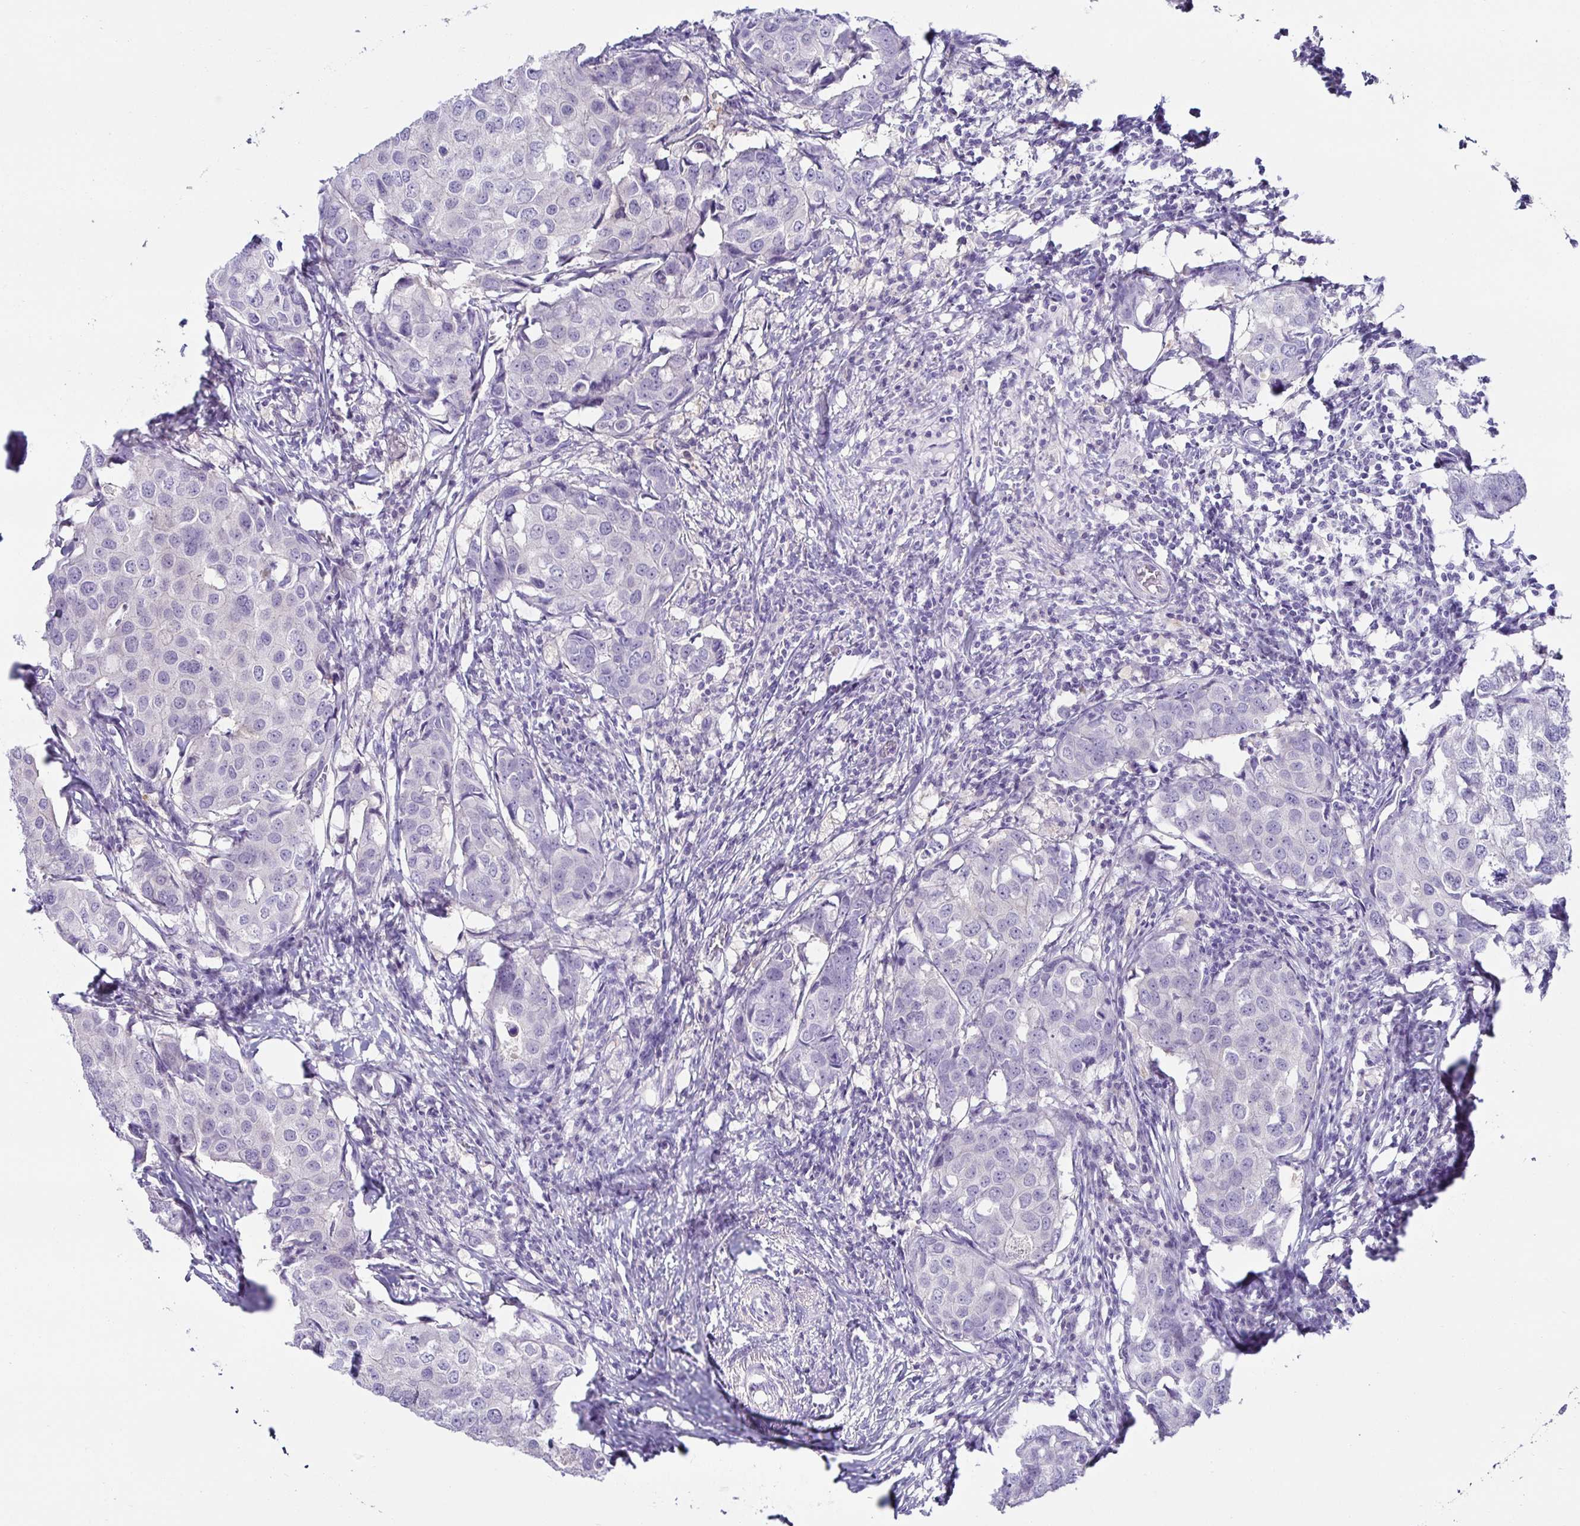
{"staining": {"intensity": "negative", "quantity": "none", "location": "none"}, "tissue": "breast cancer", "cell_type": "Tumor cells", "image_type": "cancer", "snomed": [{"axis": "morphology", "description": "Duct carcinoma"}, {"axis": "topography", "description": "Breast"}], "caption": "Human invasive ductal carcinoma (breast) stained for a protein using immunohistochemistry (IHC) shows no staining in tumor cells.", "gene": "MON2", "patient": {"sex": "female", "age": 27}}